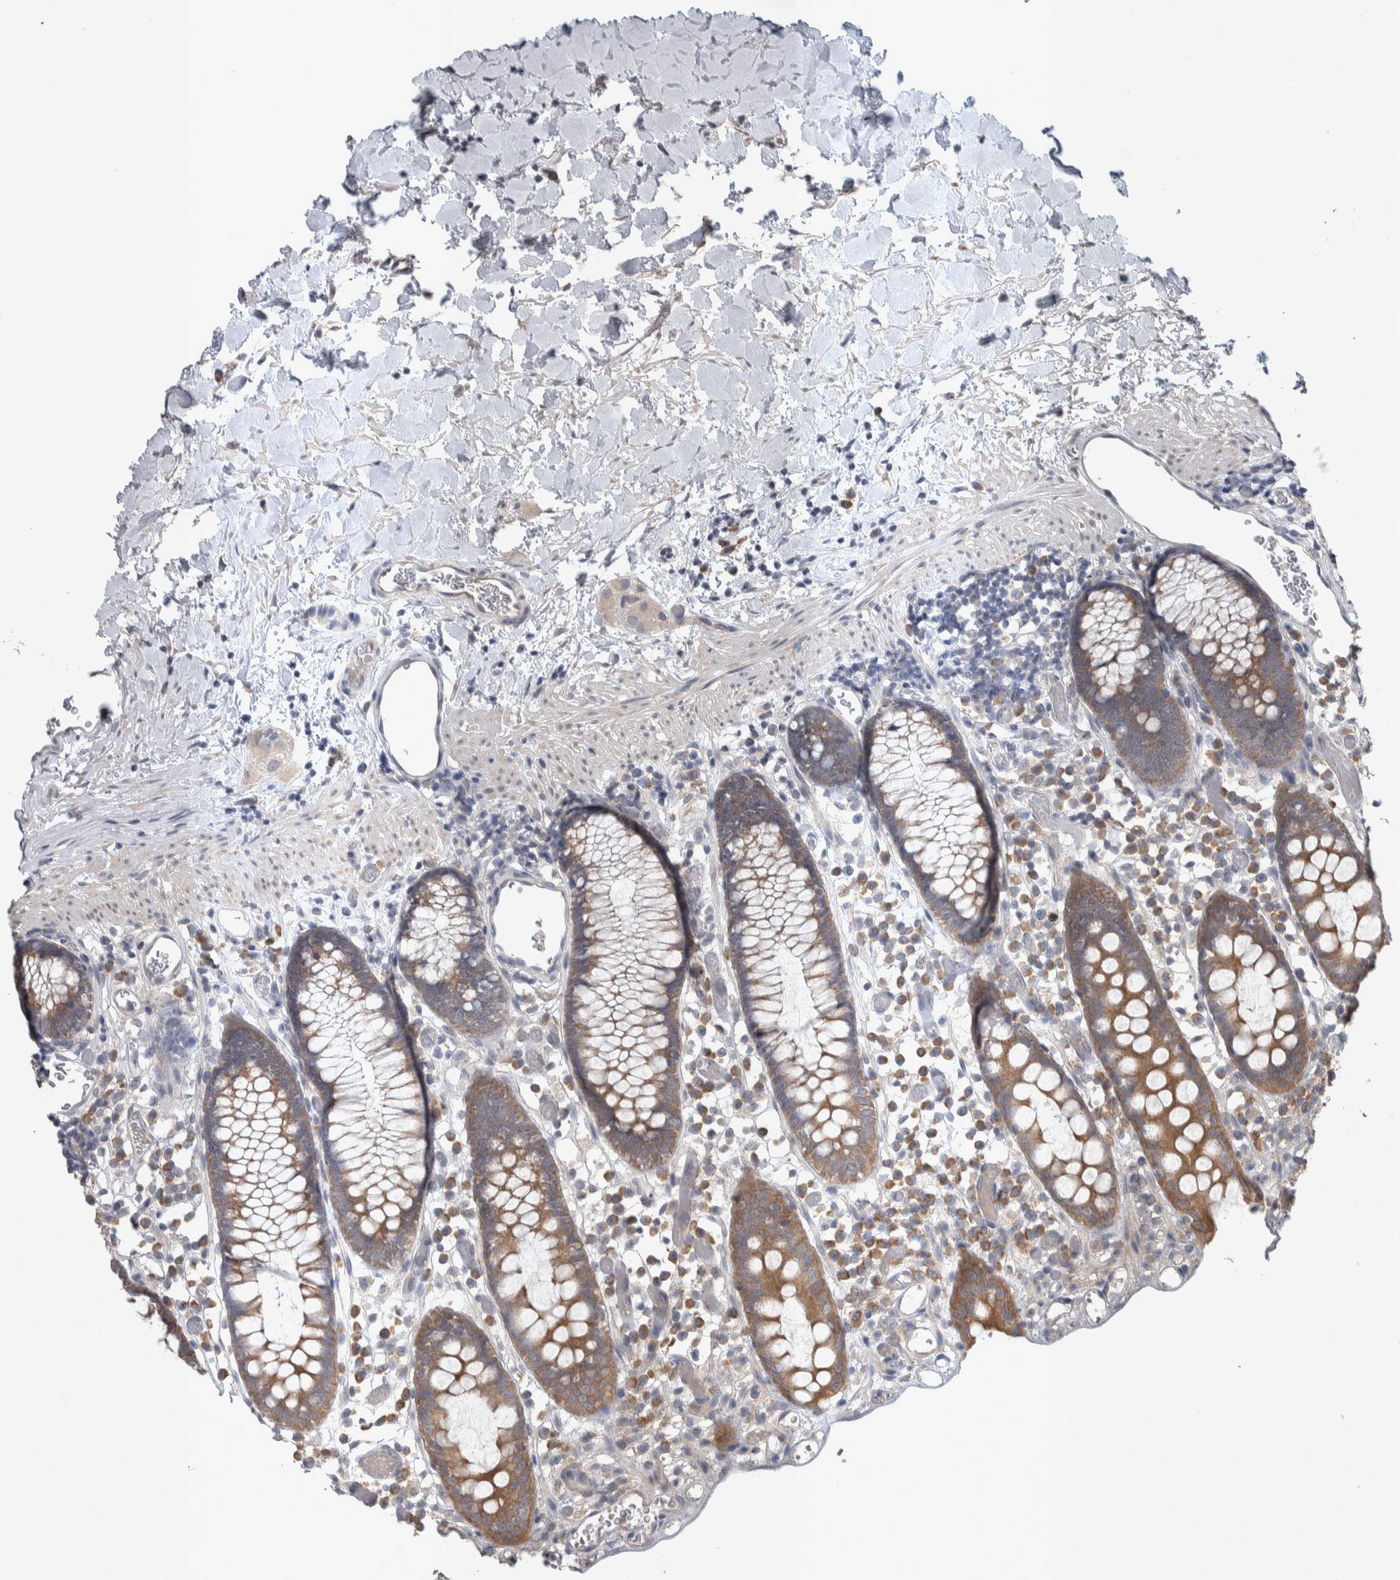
{"staining": {"intensity": "negative", "quantity": "none", "location": "none"}, "tissue": "colon", "cell_type": "Endothelial cells", "image_type": "normal", "snomed": [{"axis": "morphology", "description": "Normal tissue, NOS"}, {"axis": "topography", "description": "Colon"}], "caption": "Immunohistochemistry (IHC) micrograph of benign colon stained for a protein (brown), which reveals no staining in endothelial cells.", "gene": "SRP68", "patient": {"sex": "male", "age": 14}}